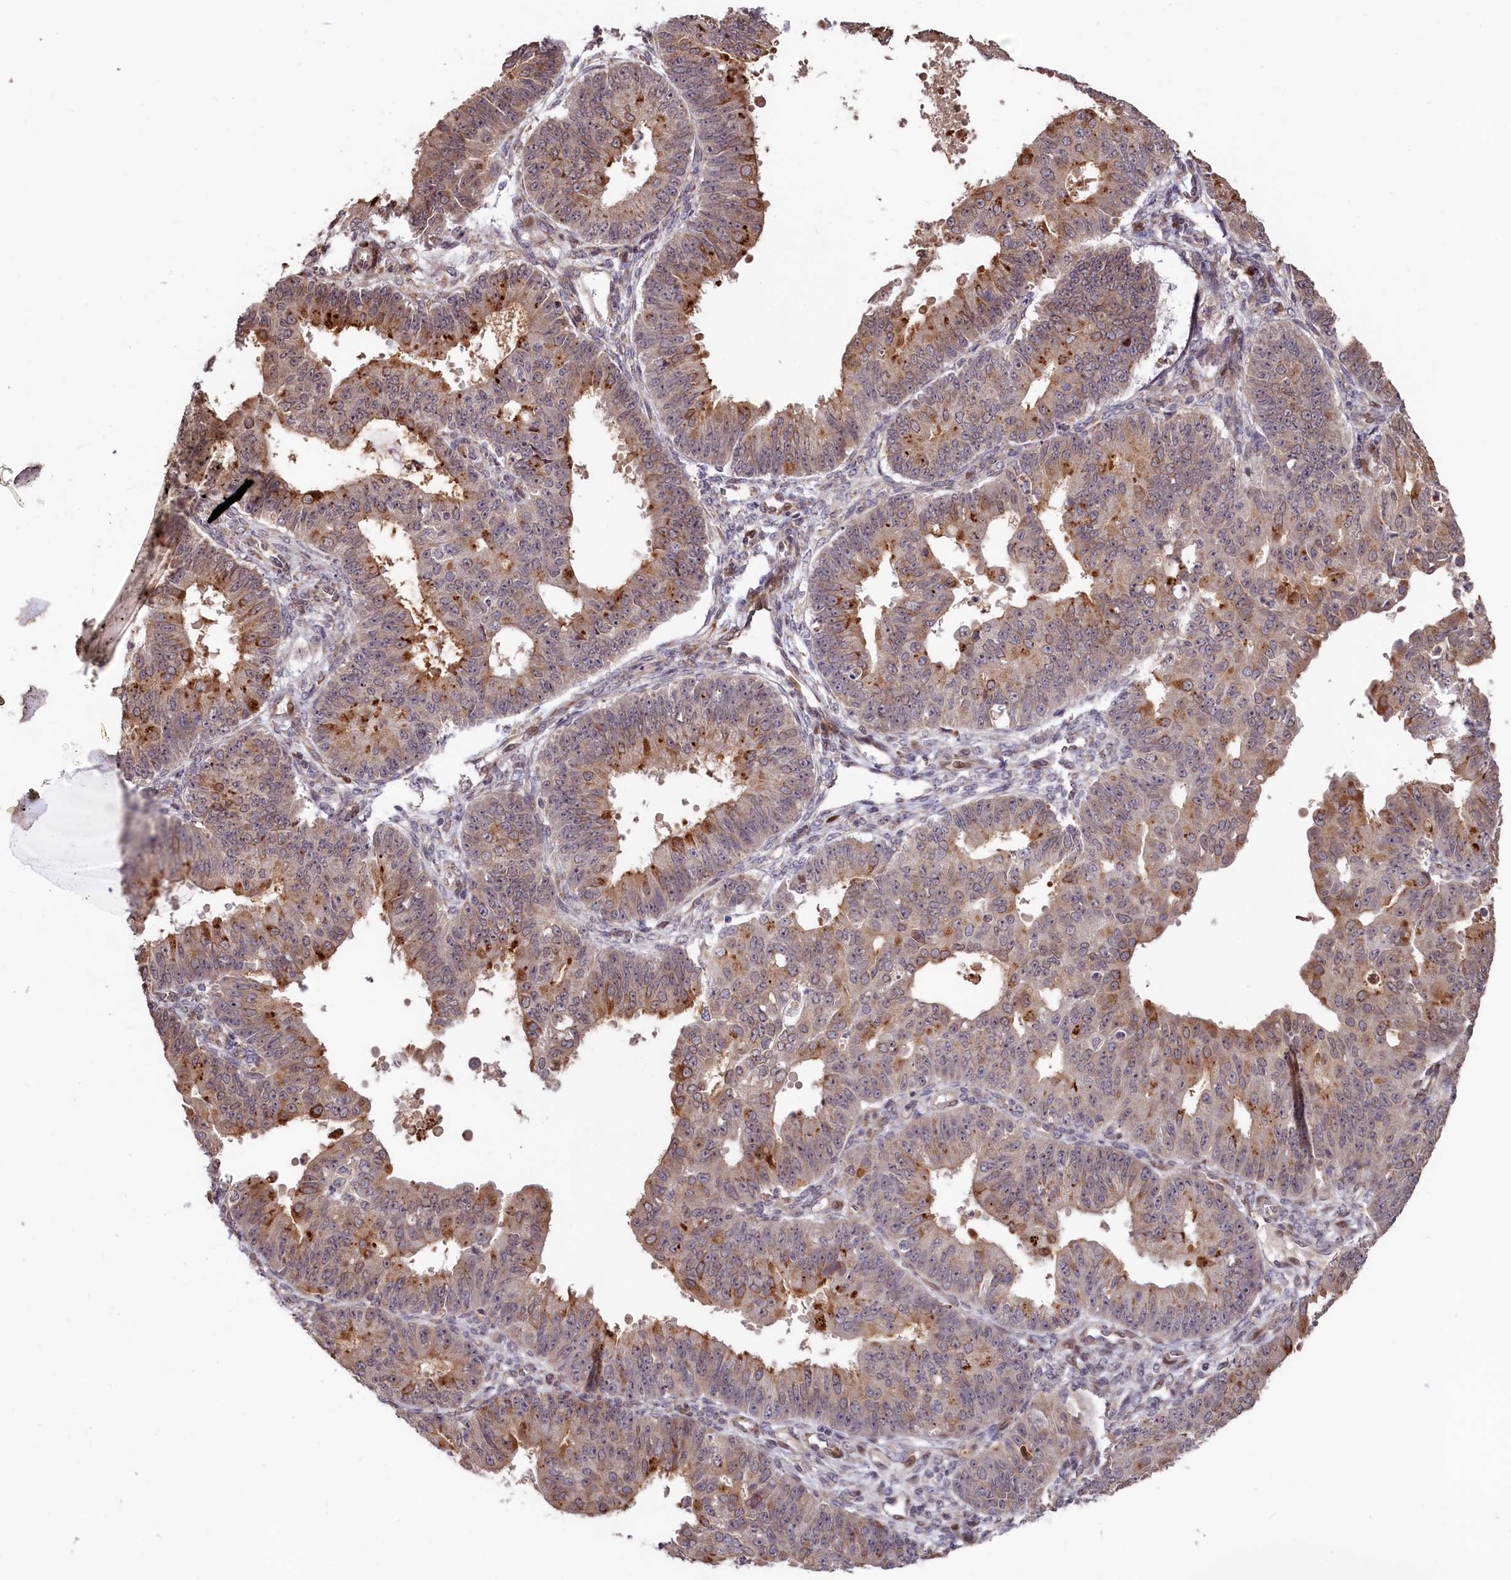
{"staining": {"intensity": "moderate", "quantity": "<25%", "location": "cytoplasmic/membranous"}, "tissue": "ovarian cancer", "cell_type": "Tumor cells", "image_type": "cancer", "snomed": [{"axis": "morphology", "description": "Carcinoma, endometroid"}, {"axis": "topography", "description": "Appendix"}, {"axis": "topography", "description": "Ovary"}], "caption": "Tumor cells show low levels of moderate cytoplasmic/membranous positivity in approximately <25% of cells in ovarian endometroid carcinoma.", "gene": "C5orf15", "patient": {"sex": "female", "age": 42}}